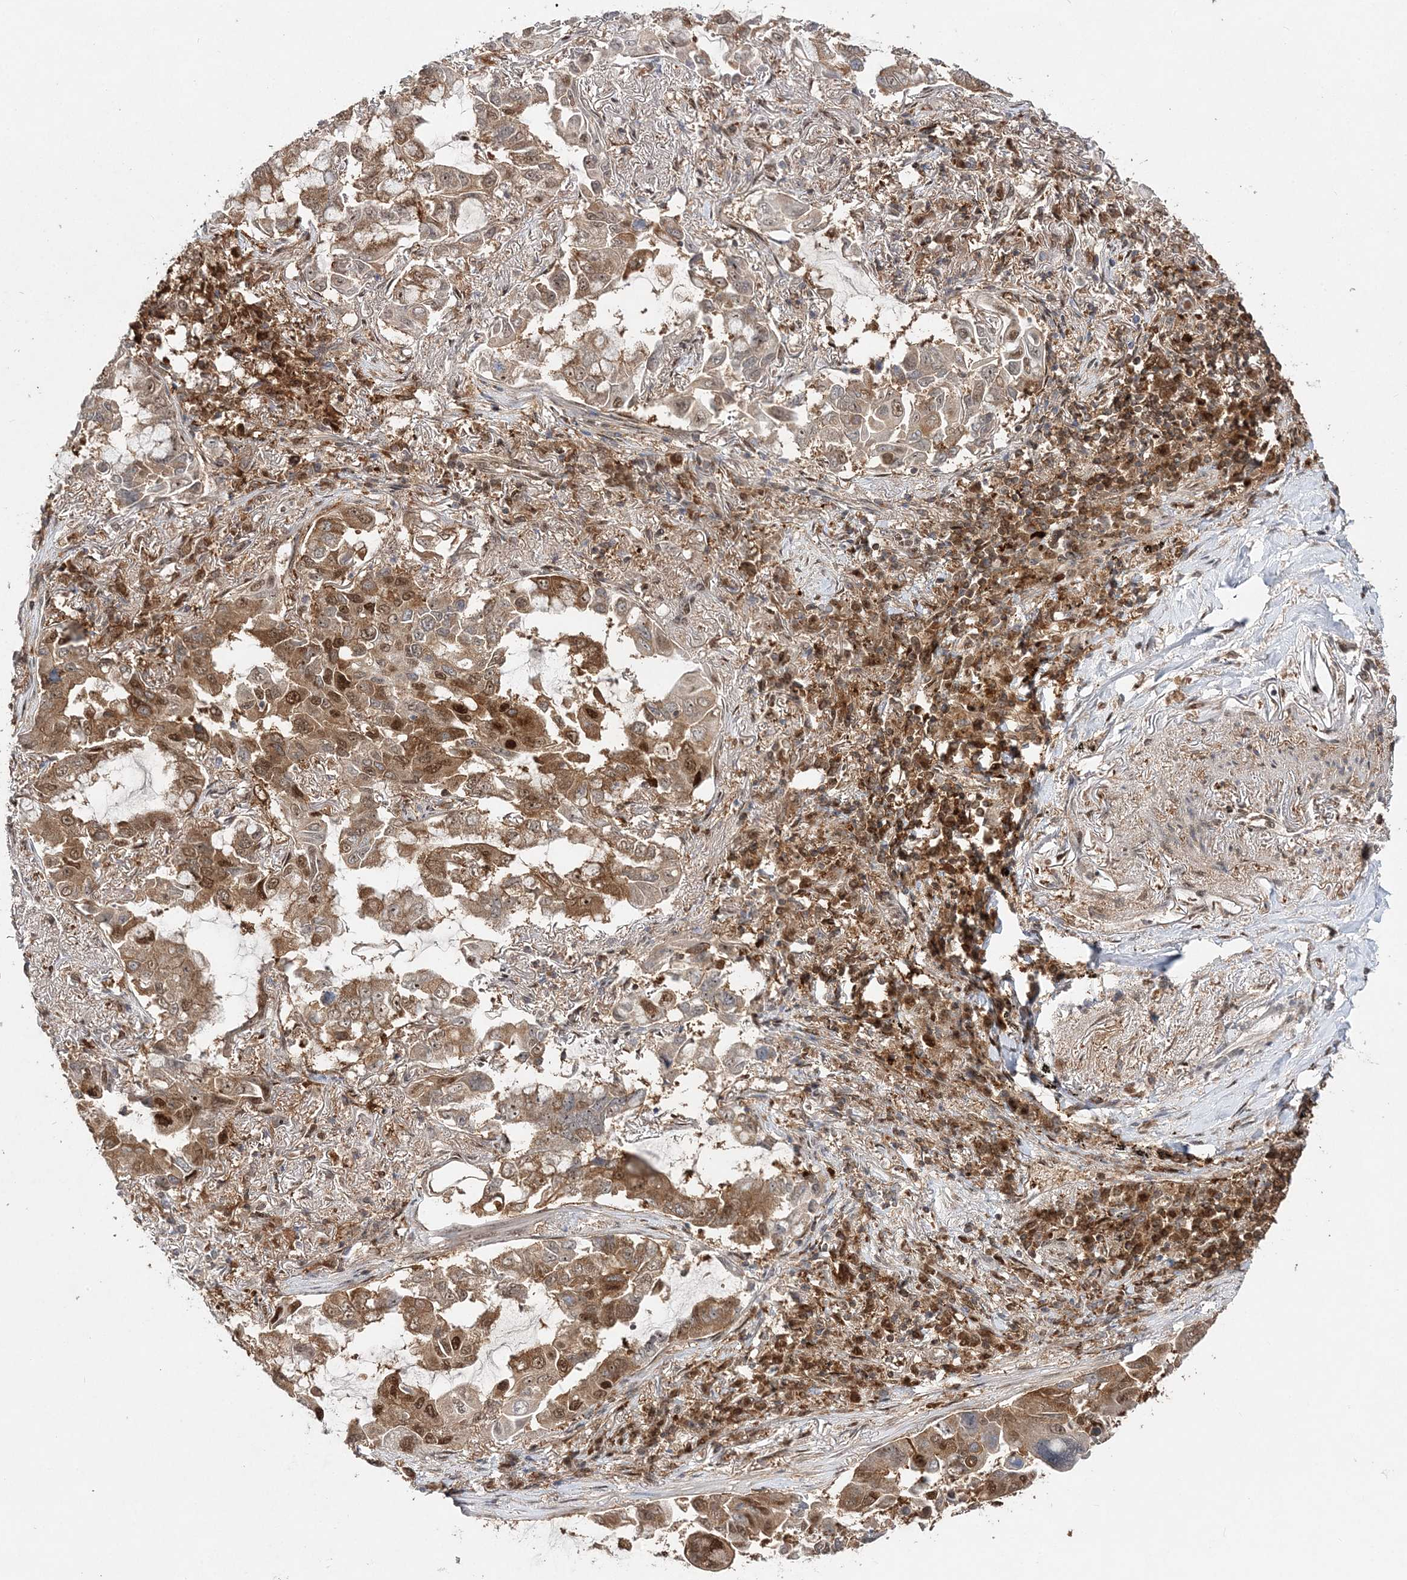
{"staining": {"intensity": "moderate", "quantity": ">75%", "location": "cytoplasmic/membranous,nuclear"}, "tissue": "lung cancer", "cell_type": "Tumor cells", "image_type": "cancer", "snomed": [{"axis": "morphology", "description": "Adenocarcinoma, NOS"}, {"axis": "topography", "description": "Lung"}], "caption": "This is an image of IHC staining of lung cancer, which shows moderate staining in the cytoplasmic/membranous and nuclear of tumor cells.", "gene": "NIF3L1", "patient": {"sex": "male", "age": 64}}